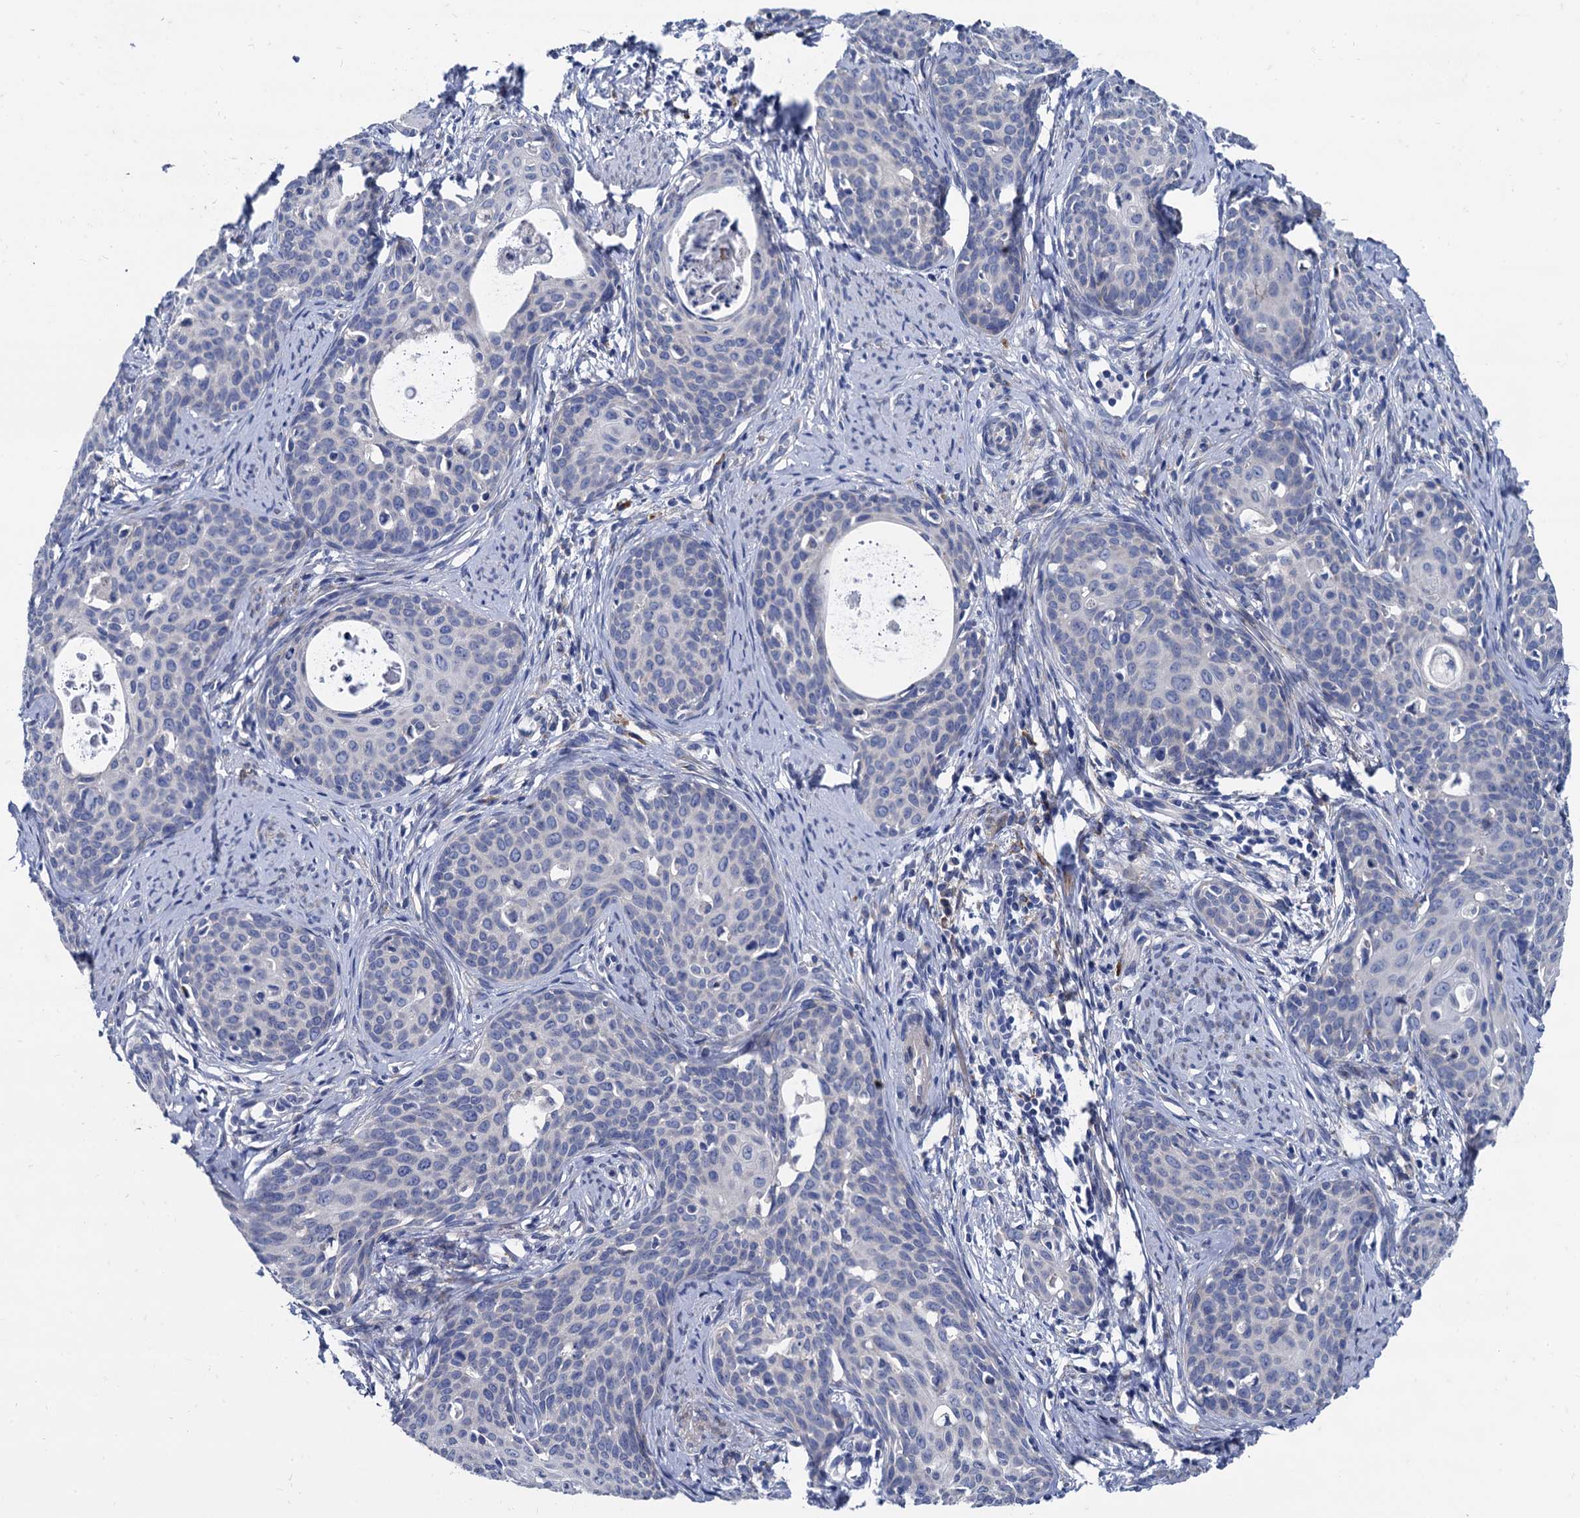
{"staining": {"intensity": "negative", "quantity": "none", "location": "none"}, "tissue": "cervical cancer", "cell_type": "Tumor cells", "image_type": "cancer", "snomed": [{"axis": "morphology", "description": "Squamous cell carcinoma, NOS"}, {"axis": "morphology", "description": "Adenocarcinoma, NOS"}, {"axis": "topography", "description": "Cervix"}], "caption": "The photomicrograph demonstrates no staining of tumor cells in cervical adenocarcinoma.", "gene": "FOXR2", "patient": {"sex": "female", "age": 52}}